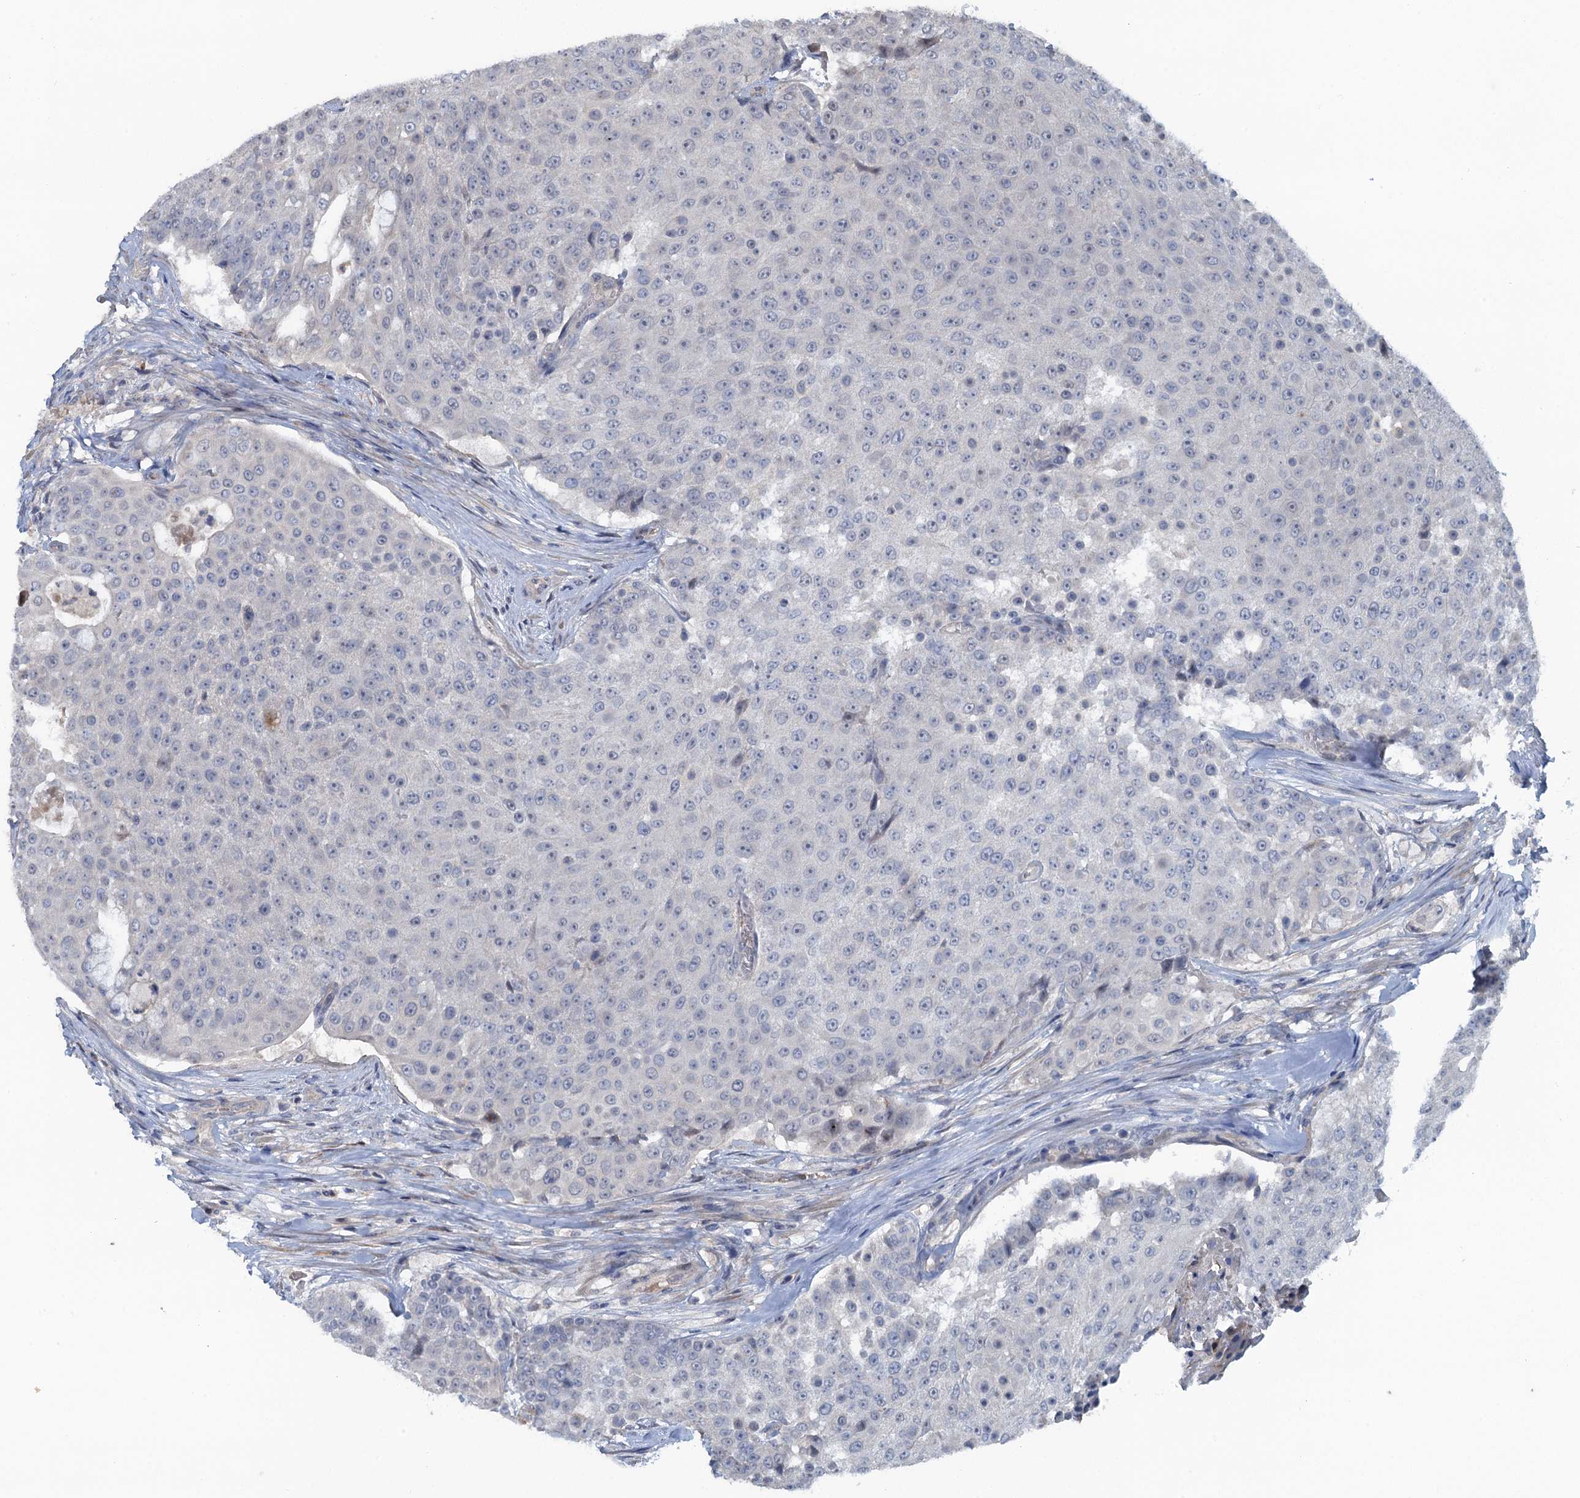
{"staining": {"intensity": "negative", "quantity": "none", "location": "none"}, "tissue": "urothelial cancer", "cell_type": "Tumor cells", "image_type": "cancer", "snomed": [{"axis": "morphology", "description": "Urothelial carcinoma, High grade"}, {"axis": "topography", "description": "Urinary bladder"}], "caption": "The micrograph shows no significant expression in tumor cells of urothelial carcinoma (high-grade). (Immunohistochemistry (ihc), brightfield microscopy, high magnification).", "gene": "MYO16", "patient": {"sex": "female", "age": 63}}